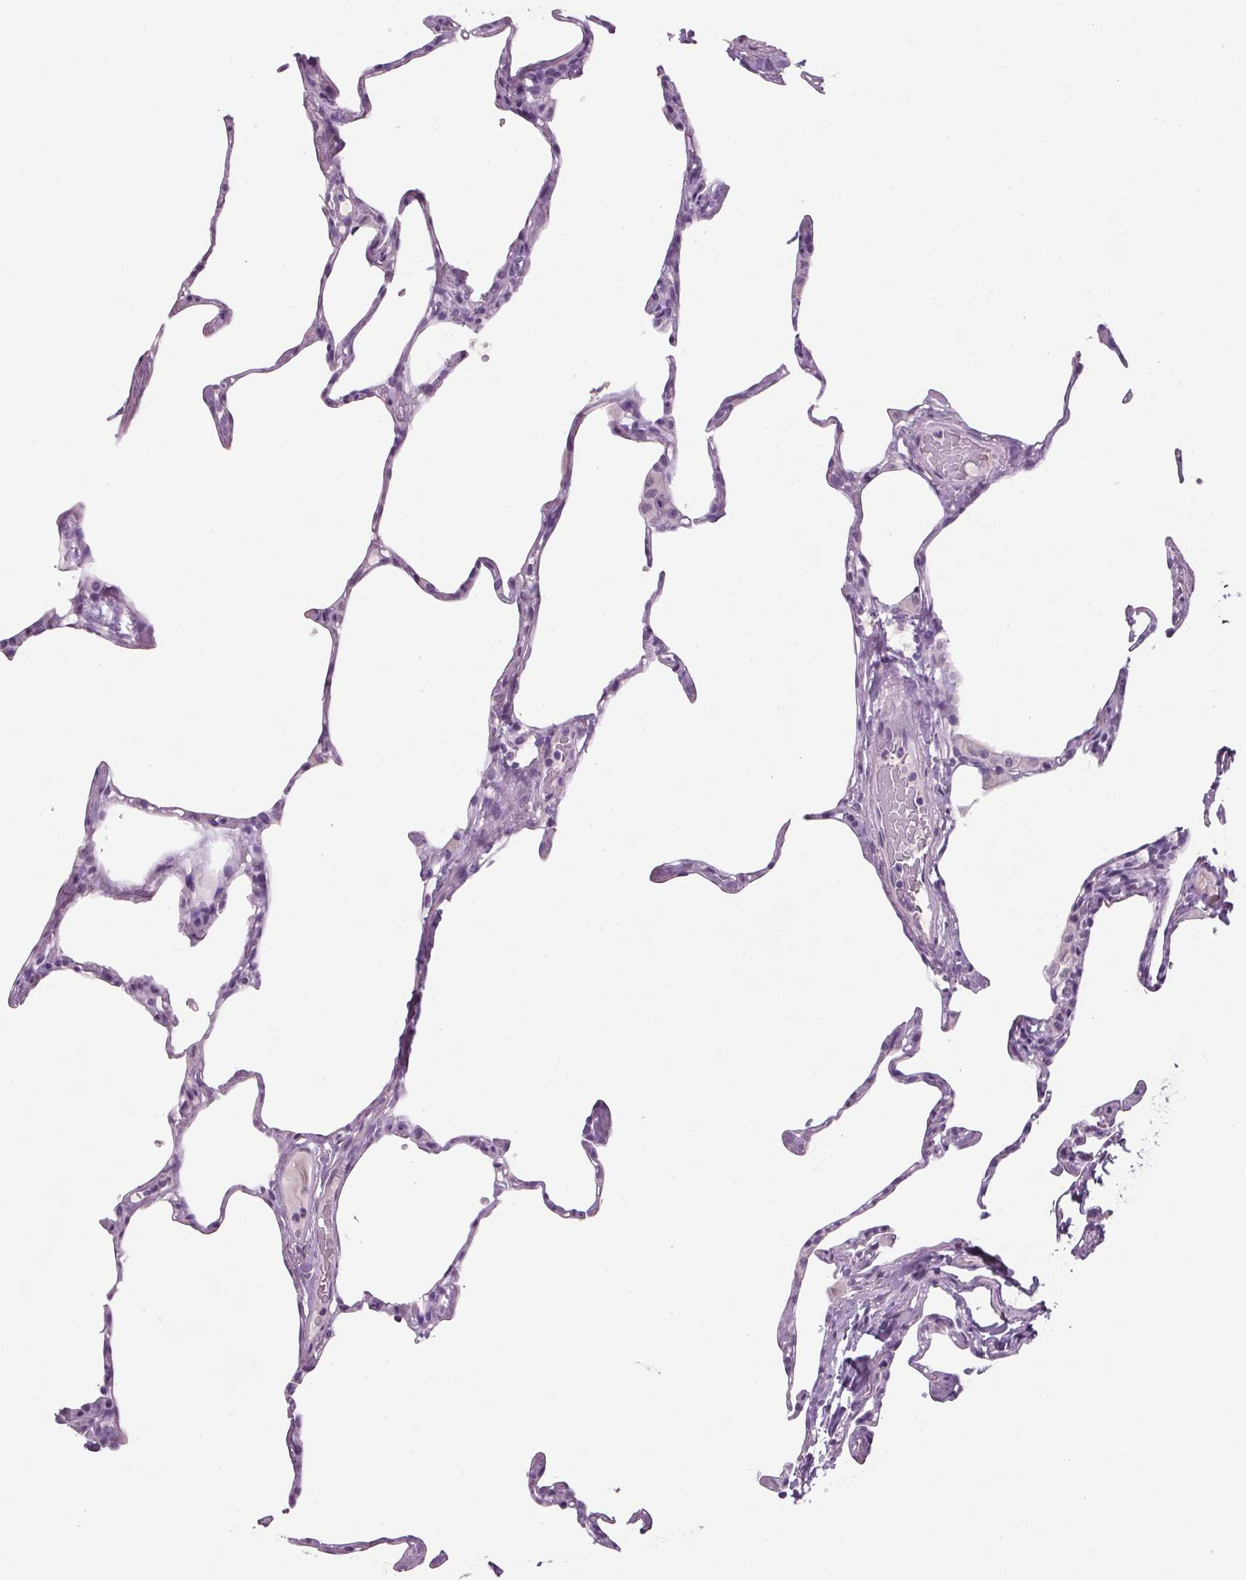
{"staining": {"intensity": "negative", "quantity": "none", "location": "none"}, "tissue": "lung", "cell_type": "Alveolar cells", "image_type": "normal", "snomed": [{"axis": "morphology", "description": "Normal tissue, NOS"}, {"axis": "topography", "description": "Lung"}], "caption": "Histopathology image shows no significant protein positivity in alveolar cells of normal lung.", "gene": "PPP1R1A", "patient": {"sex": "male", "age": 65}}